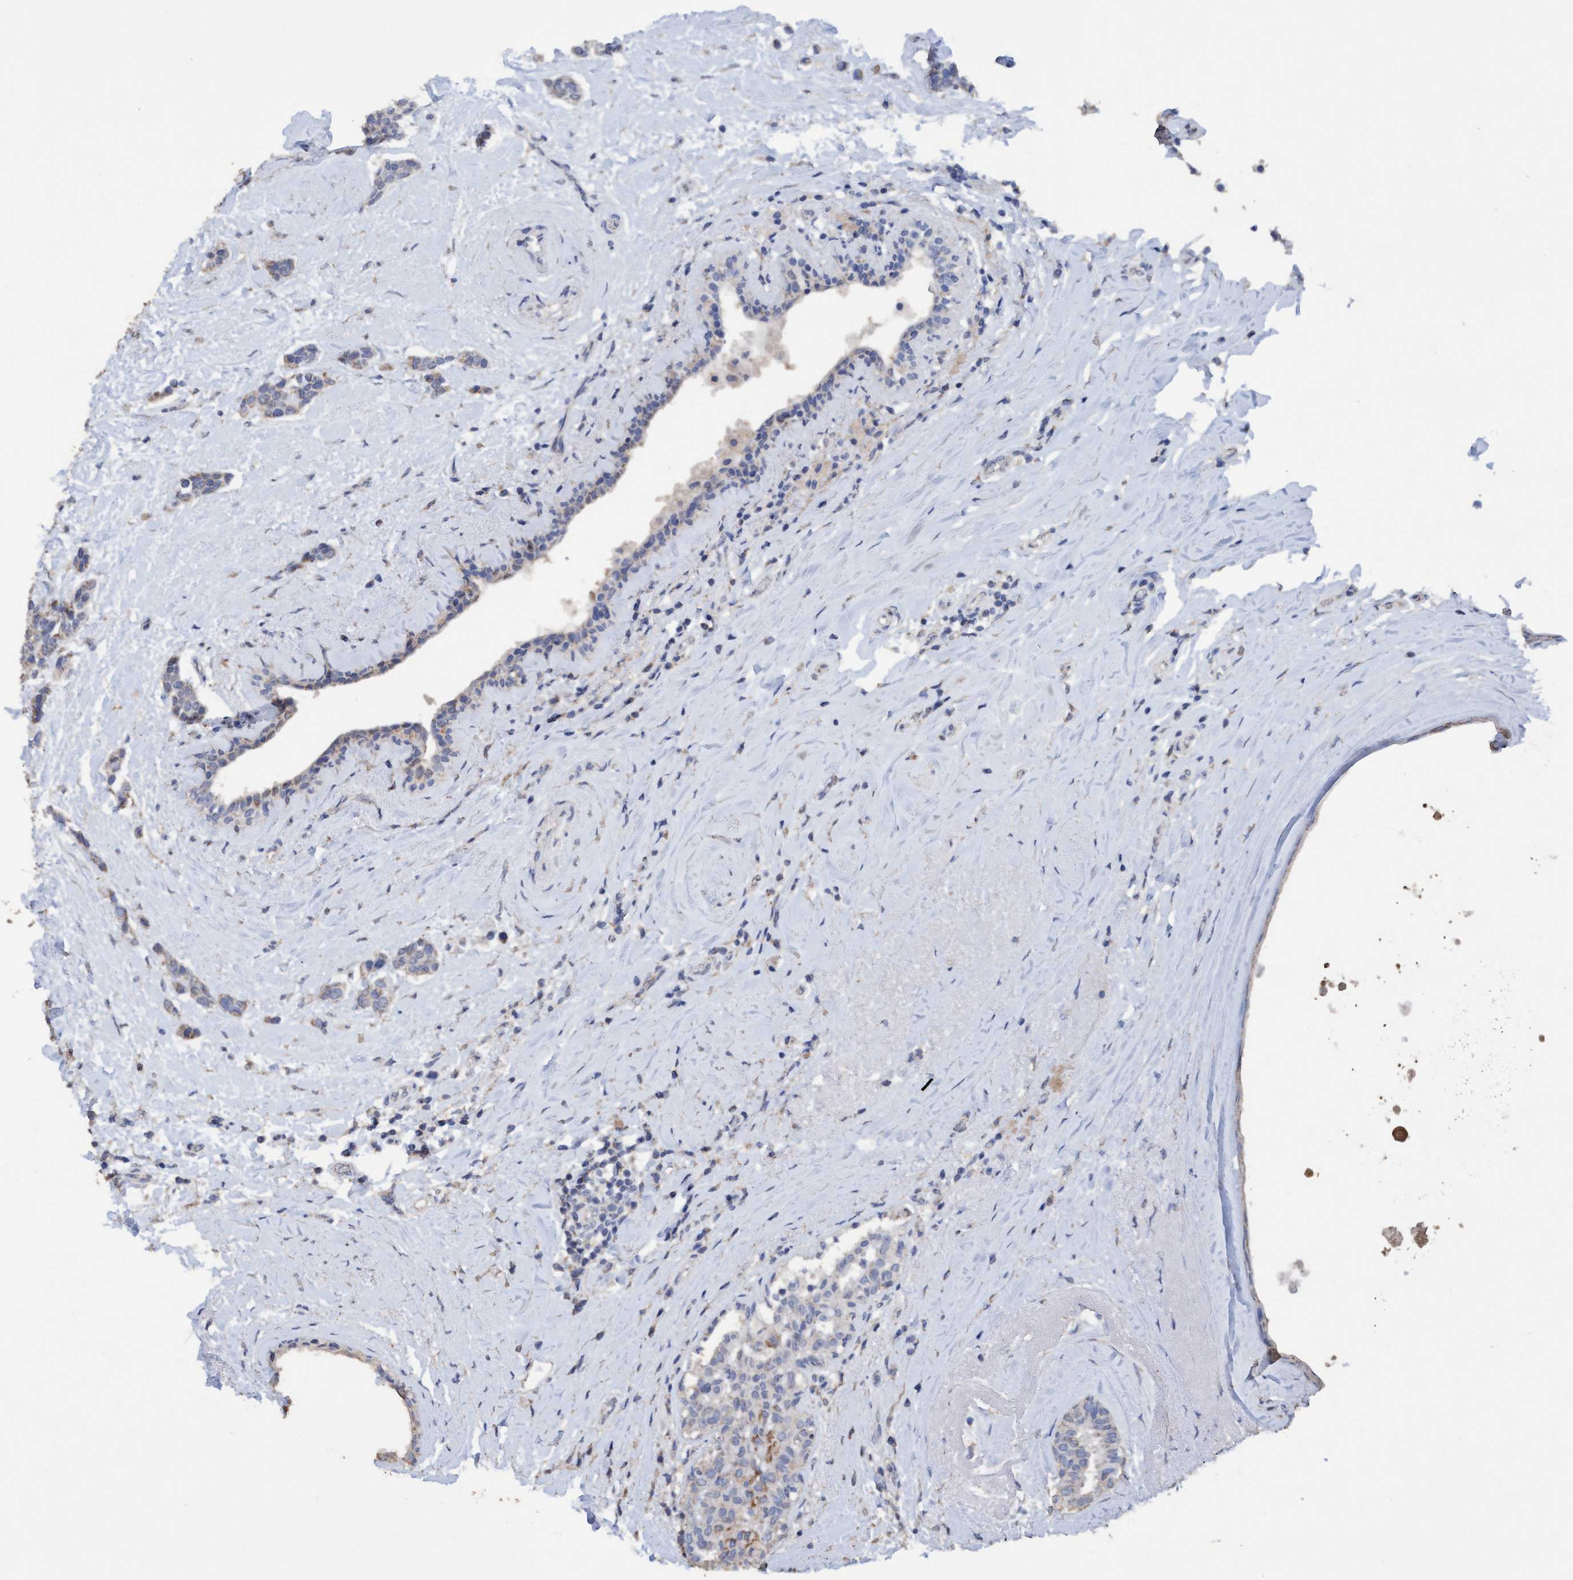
{"staining": {"intensity": "weak", "quantity": "<25%", "location": "cytoplasmic/membranous"}, "tissue": "breast cancer", "cell_type": "Tumor cells", "image_type": "cancer", "snomed": [{"axis": "morphology", "description": "Duct carcinoma"}, {"axis": "topography", "description": "Breast"}], "caption": "Immunohistochemistry (IHC) histopathology image of human breast cancer stained for a protein (brown), which reveals no positivity in tumor cells.", "gene": "RSAD1", "patient": {"sex": "female", "age": 55}}